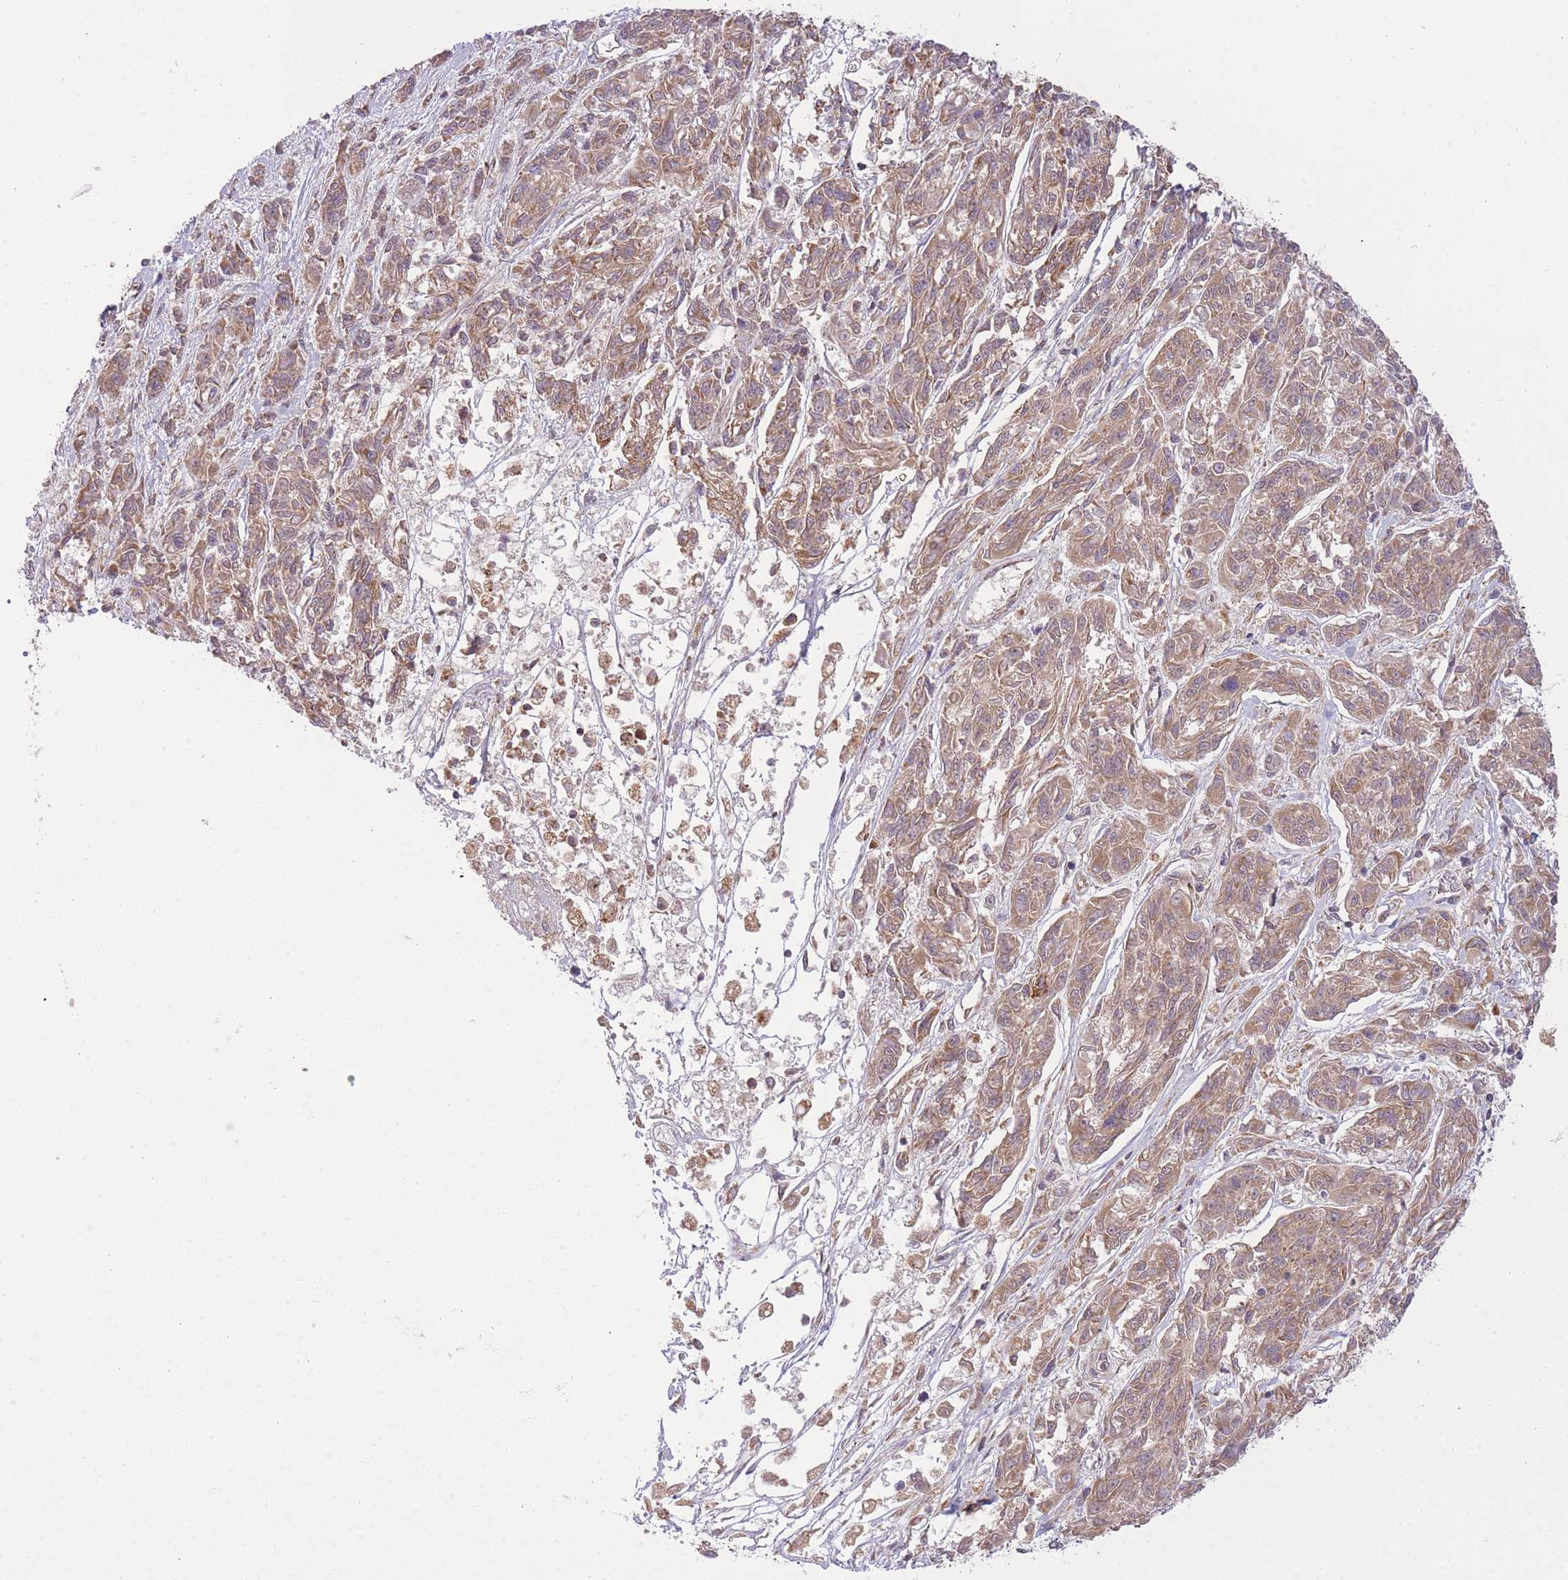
{"staining": {"intensity": "moderate", "quantity": ">75%", "location": "cytoplasmic/membranous"}, "tissue": "melanoma", "cell_type": "Tumor cells", "image_type": "cancer", "snomed": [{"axis": "morphology", "description": "Malignant melanoma, NOS"}, {"axis": "topography", "description": "Skin"}], "caption": "Human malignant melanoma stained for a protein (brown) shows moderate cytoplasmic/membranous positive expression in about >75% of tumor cells.", "gene": "ZNF391", "patient": {"sex": "male", "age": 53}}